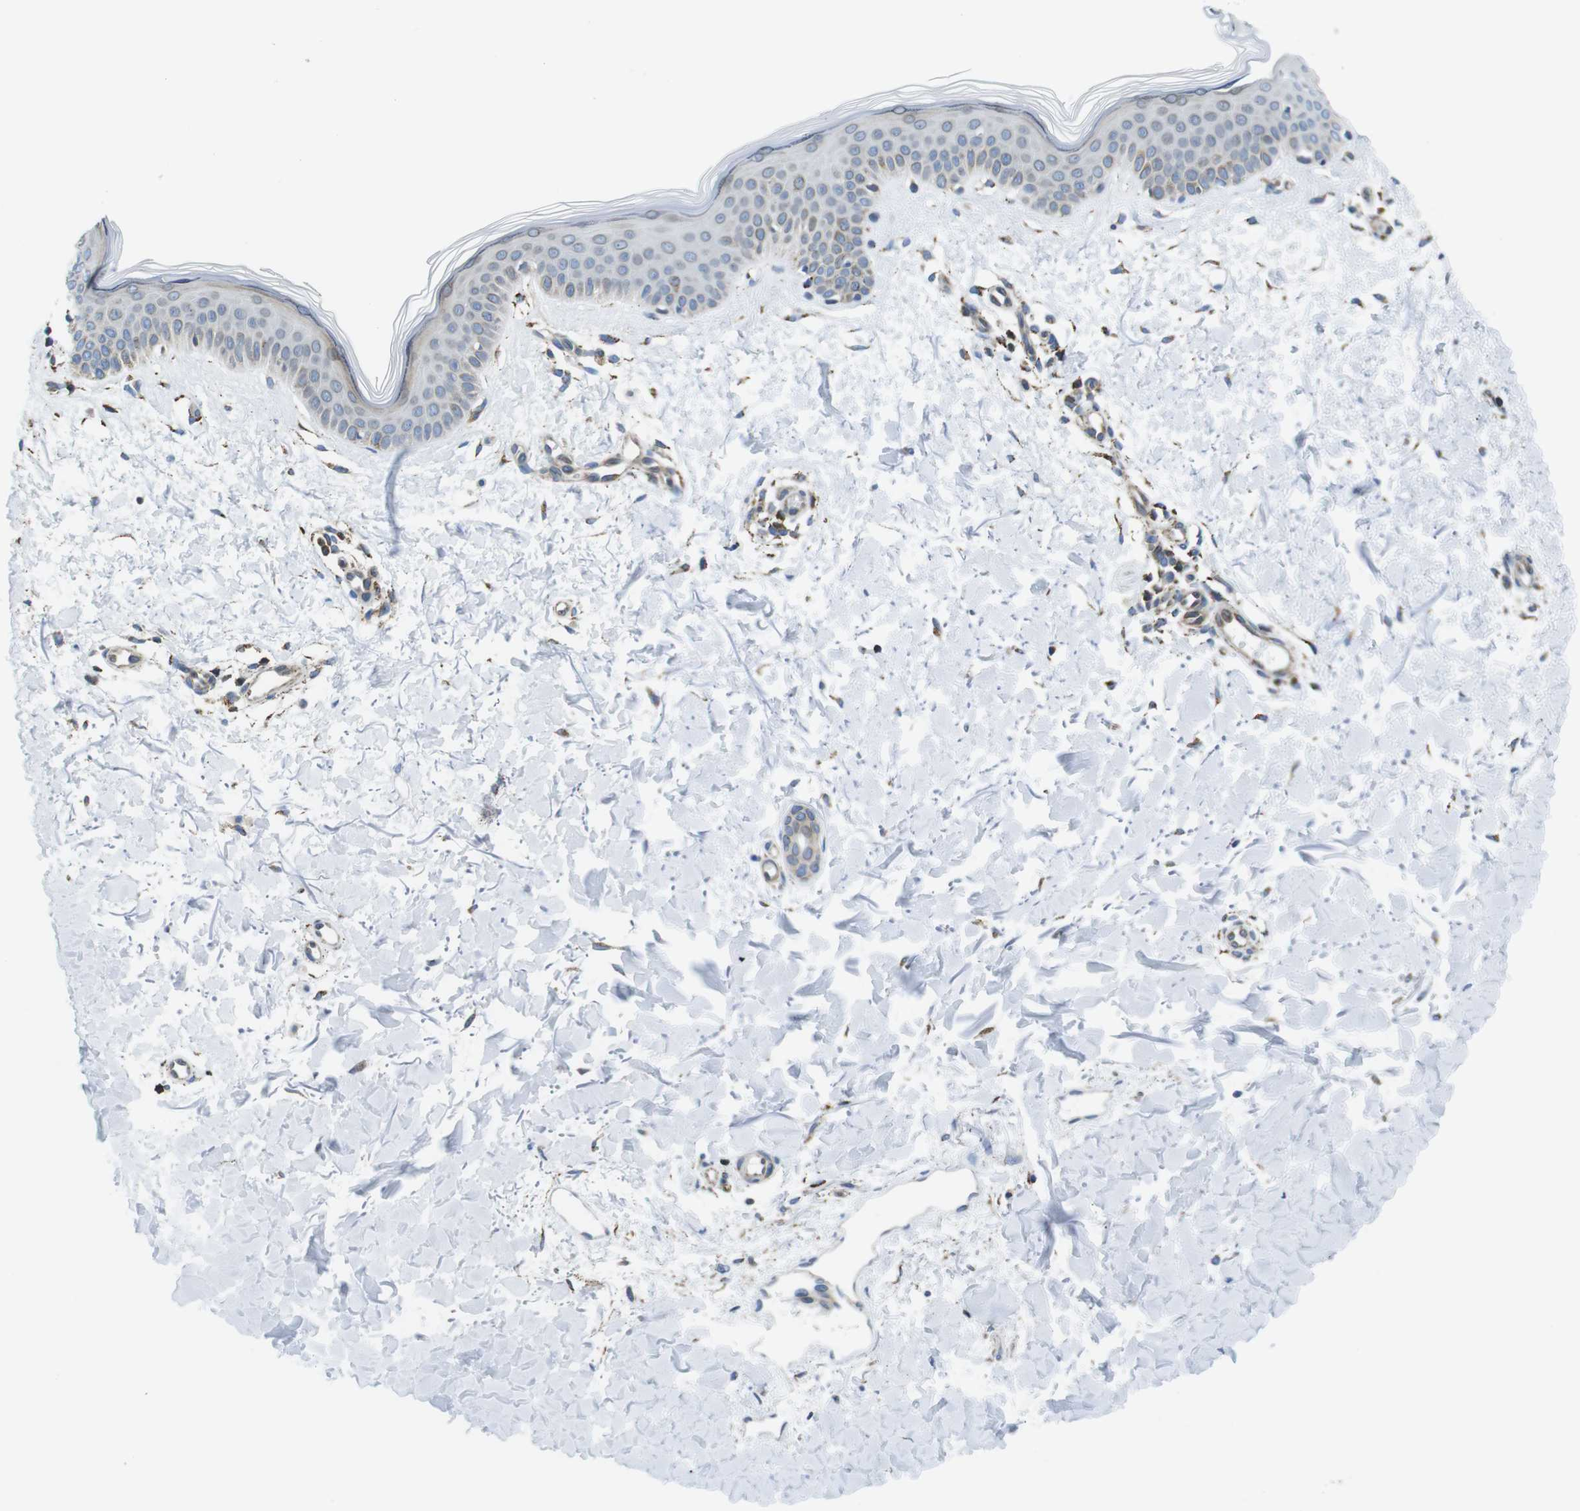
{"staining": {"intensity": "negative", "quantity": "none", "location": "none"}, "tissue": "skin", "cell_type": "Fibroblasts", "image_type": "normal", "snomed": [{"axis": "morphology", "description": "Normal tissue, NOS"}, {"axis": "topography", "description": "Skin"}], "caption": "Protein analysis of benign skin displays no significant staining in fibroblasts. (DAB (3,3'-diaminobenzidine) immunohistochemistry (IHC) visualized using brightfield microscopy, high magnification).", "gene": "KCNE3", "patient": {"sex": "female", "age": 56}}